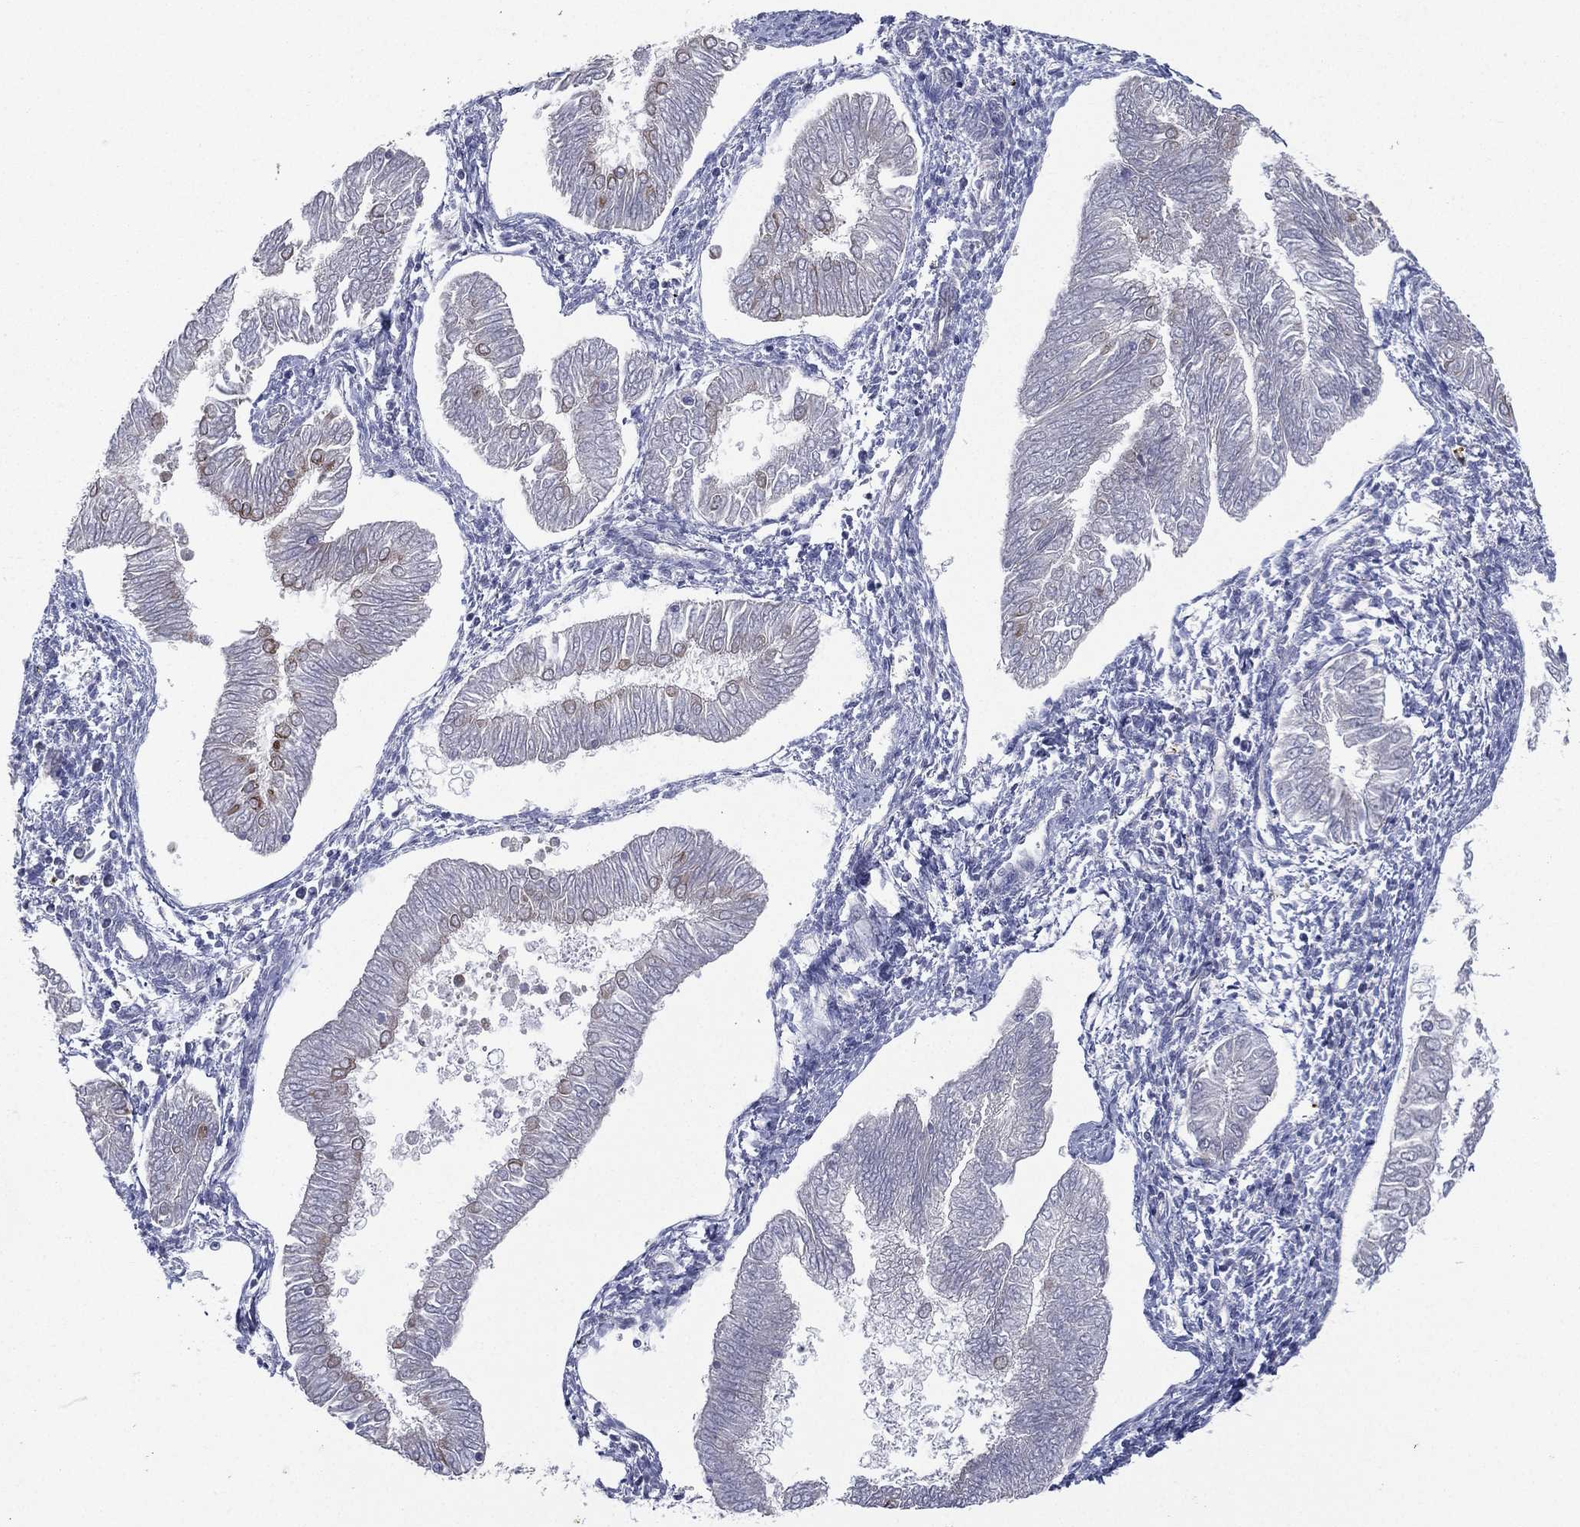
{"staining": {"intensity": "negative", "quantity": "none", "location": "none"}, "tissue": "endometrial cancer", "cell_type": "Tumor cells", "image_type": "cancer", "snomed": [{"axis": "morphology", "description": "Adenocarcinoma, NOS"}, {"axis": "topography", "description": "Endometrium"}], "caption": "Immunohistochemistry photomicrograph of adenocarcinoma (endometrial) stained for a protein (brown), which displays no expression in tumor cells.", "gene": "KAT14", "patient": {"sex": "female", "age": 53}}